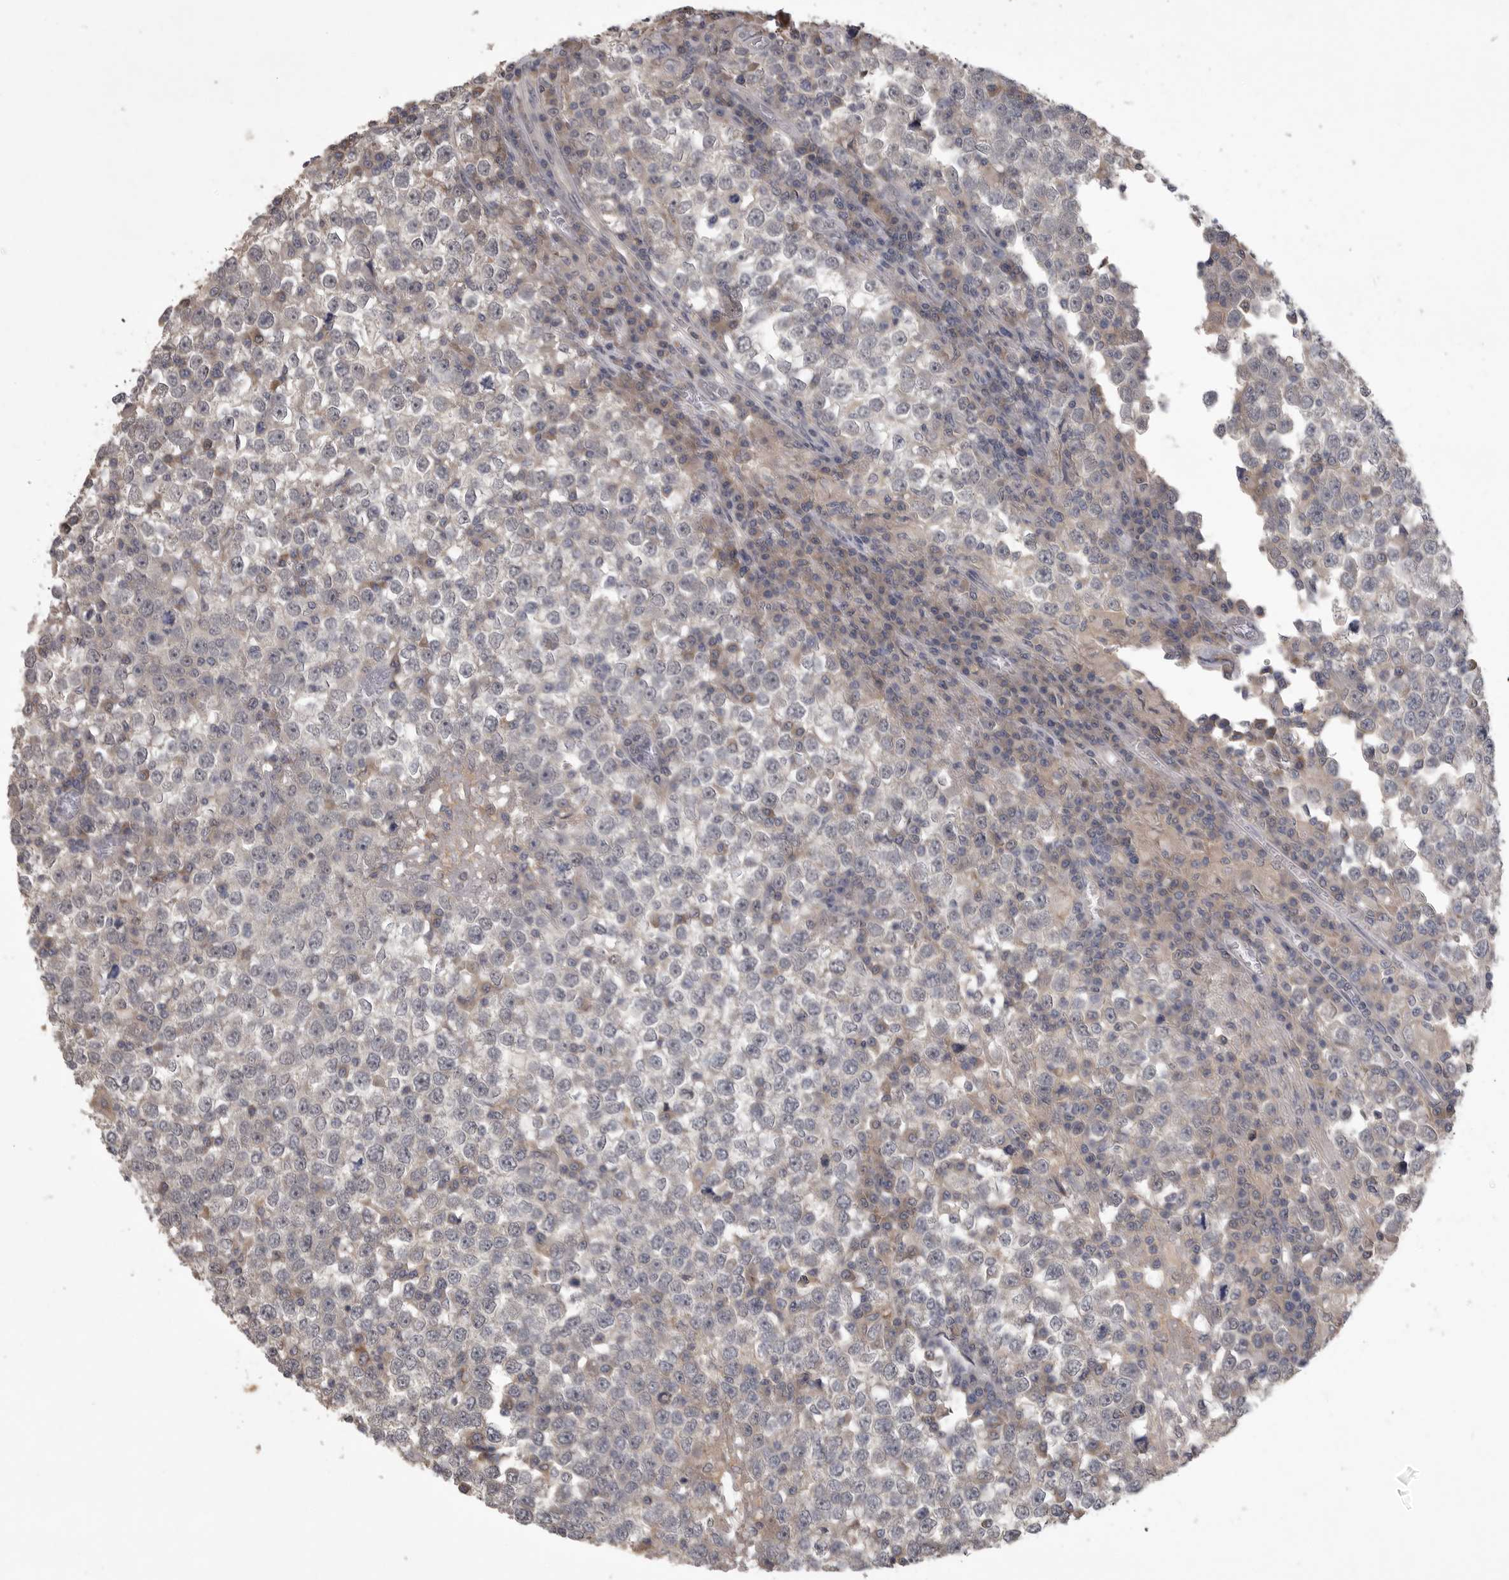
{"staining": {"intensity": "negative", "quantity": "none", "location": "none"}, "tissue": "testis cancer", "cell_type": "Tumor cells", "image_type": "cancer", "snomed": [{"axis": "morphology", "description": "Seminoma, NOS"}, {"axis": "topography", "description": "Testis"}], "caption": "This is a micrograph of IHC staining of testis cancer (seminoma), which shows no expression in tumor cells.", "gene": "ZNF114", "patient": {"sex": "male", "age": 65}}